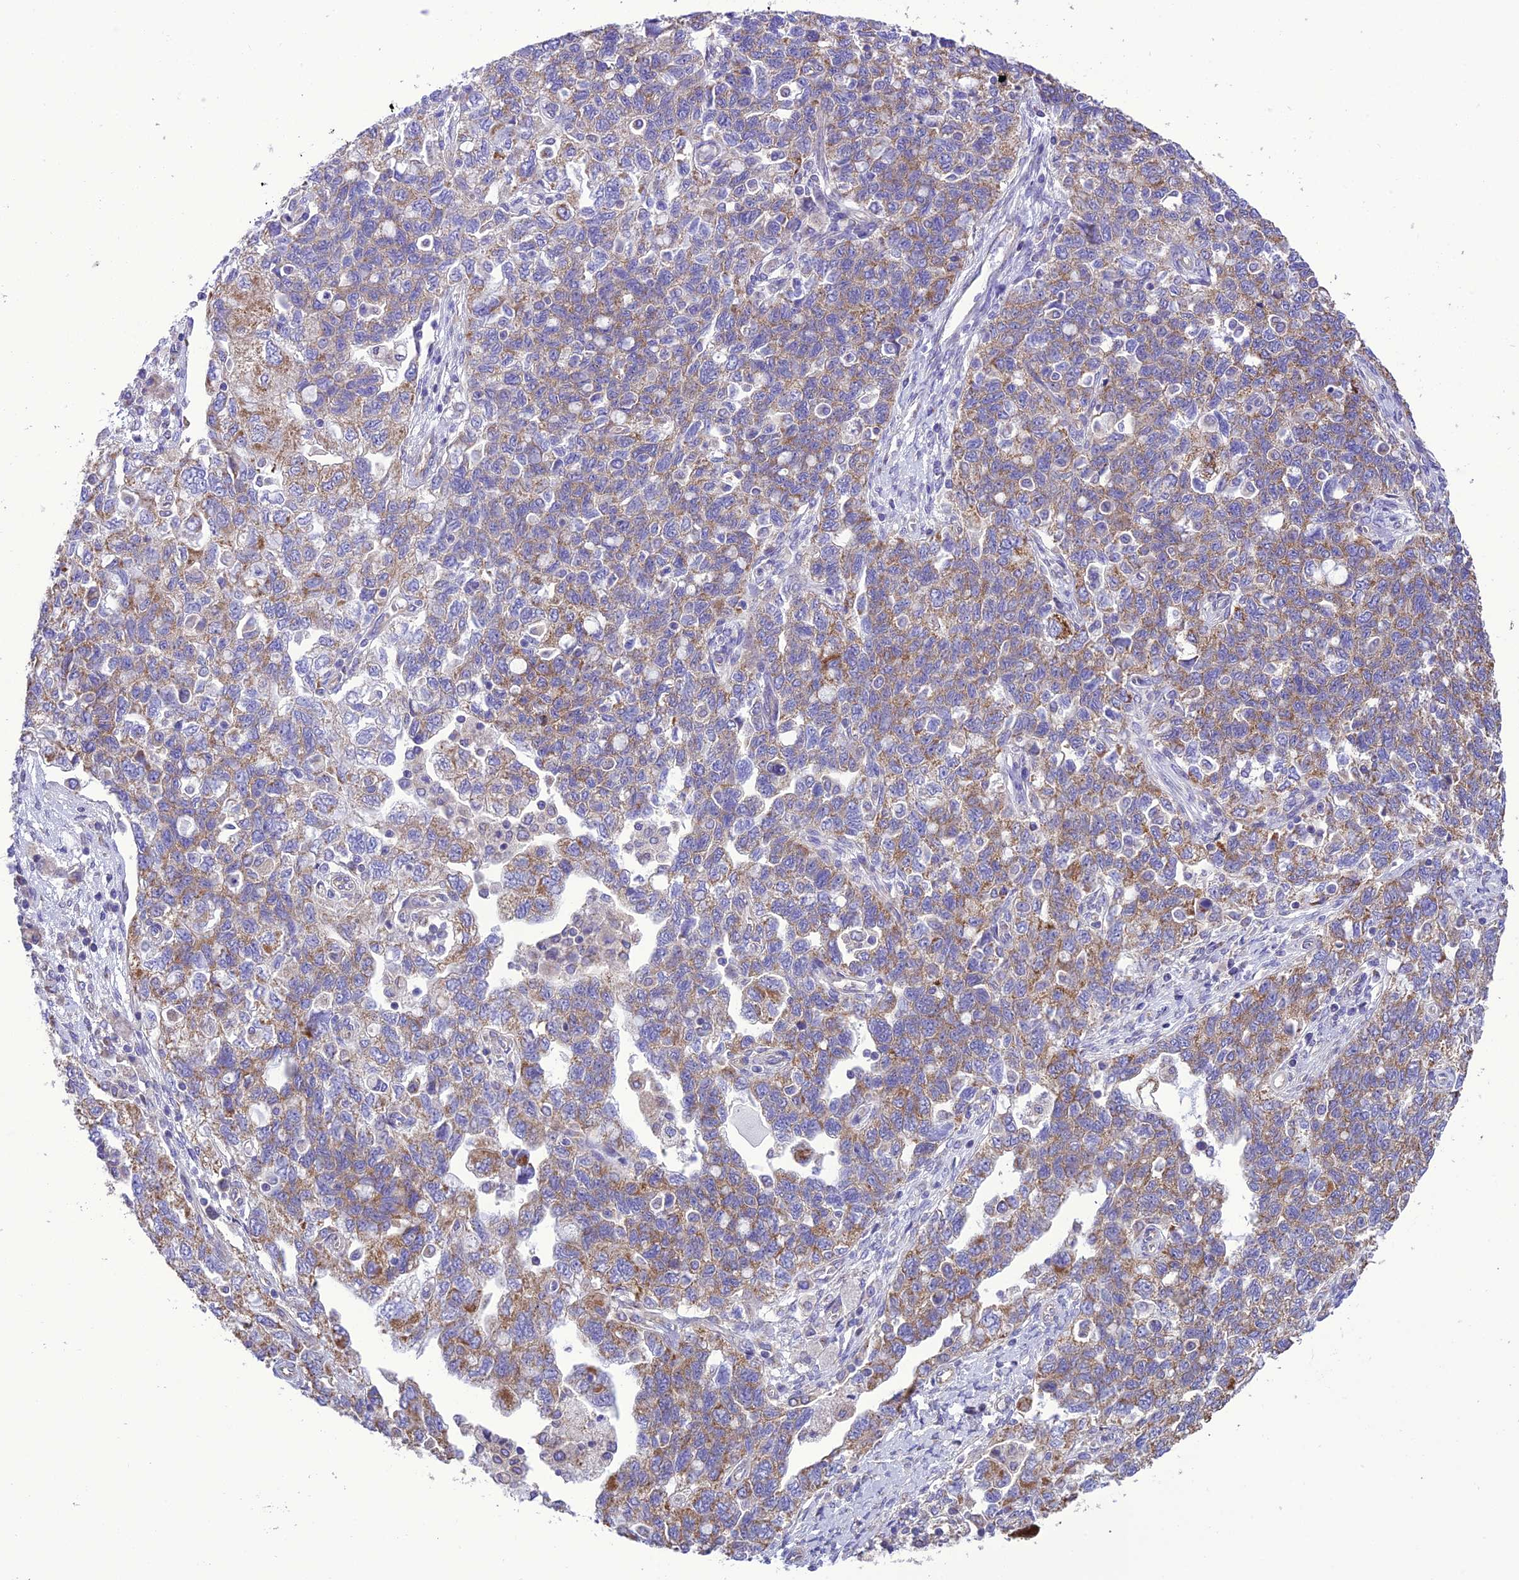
{"staining": {"intensity": "moderate", "quantity": "25%-75%", "location": "cytoplasmic/membranous"}, "tissue": "ovarian cancer", "cell_type": "Tumor cells", "image_type": "cancer", "snomed": [{"axis": "morphology", "description": "Carcinoma, NOS"}, {"axis": "morphology", "description": "Cystadenocarcinoma, serous, NOS"}, {"axis": "topography", "description": "Ovary"}], "caption": "Immunohistochemical staining of ovarian cancer reveals moderate cytoplasmic/membranous protein positivity in approximately 25%-75% of tumor cells.", "gene": "MAP3K12", "patient": {"sex": "female", "age": 69}}